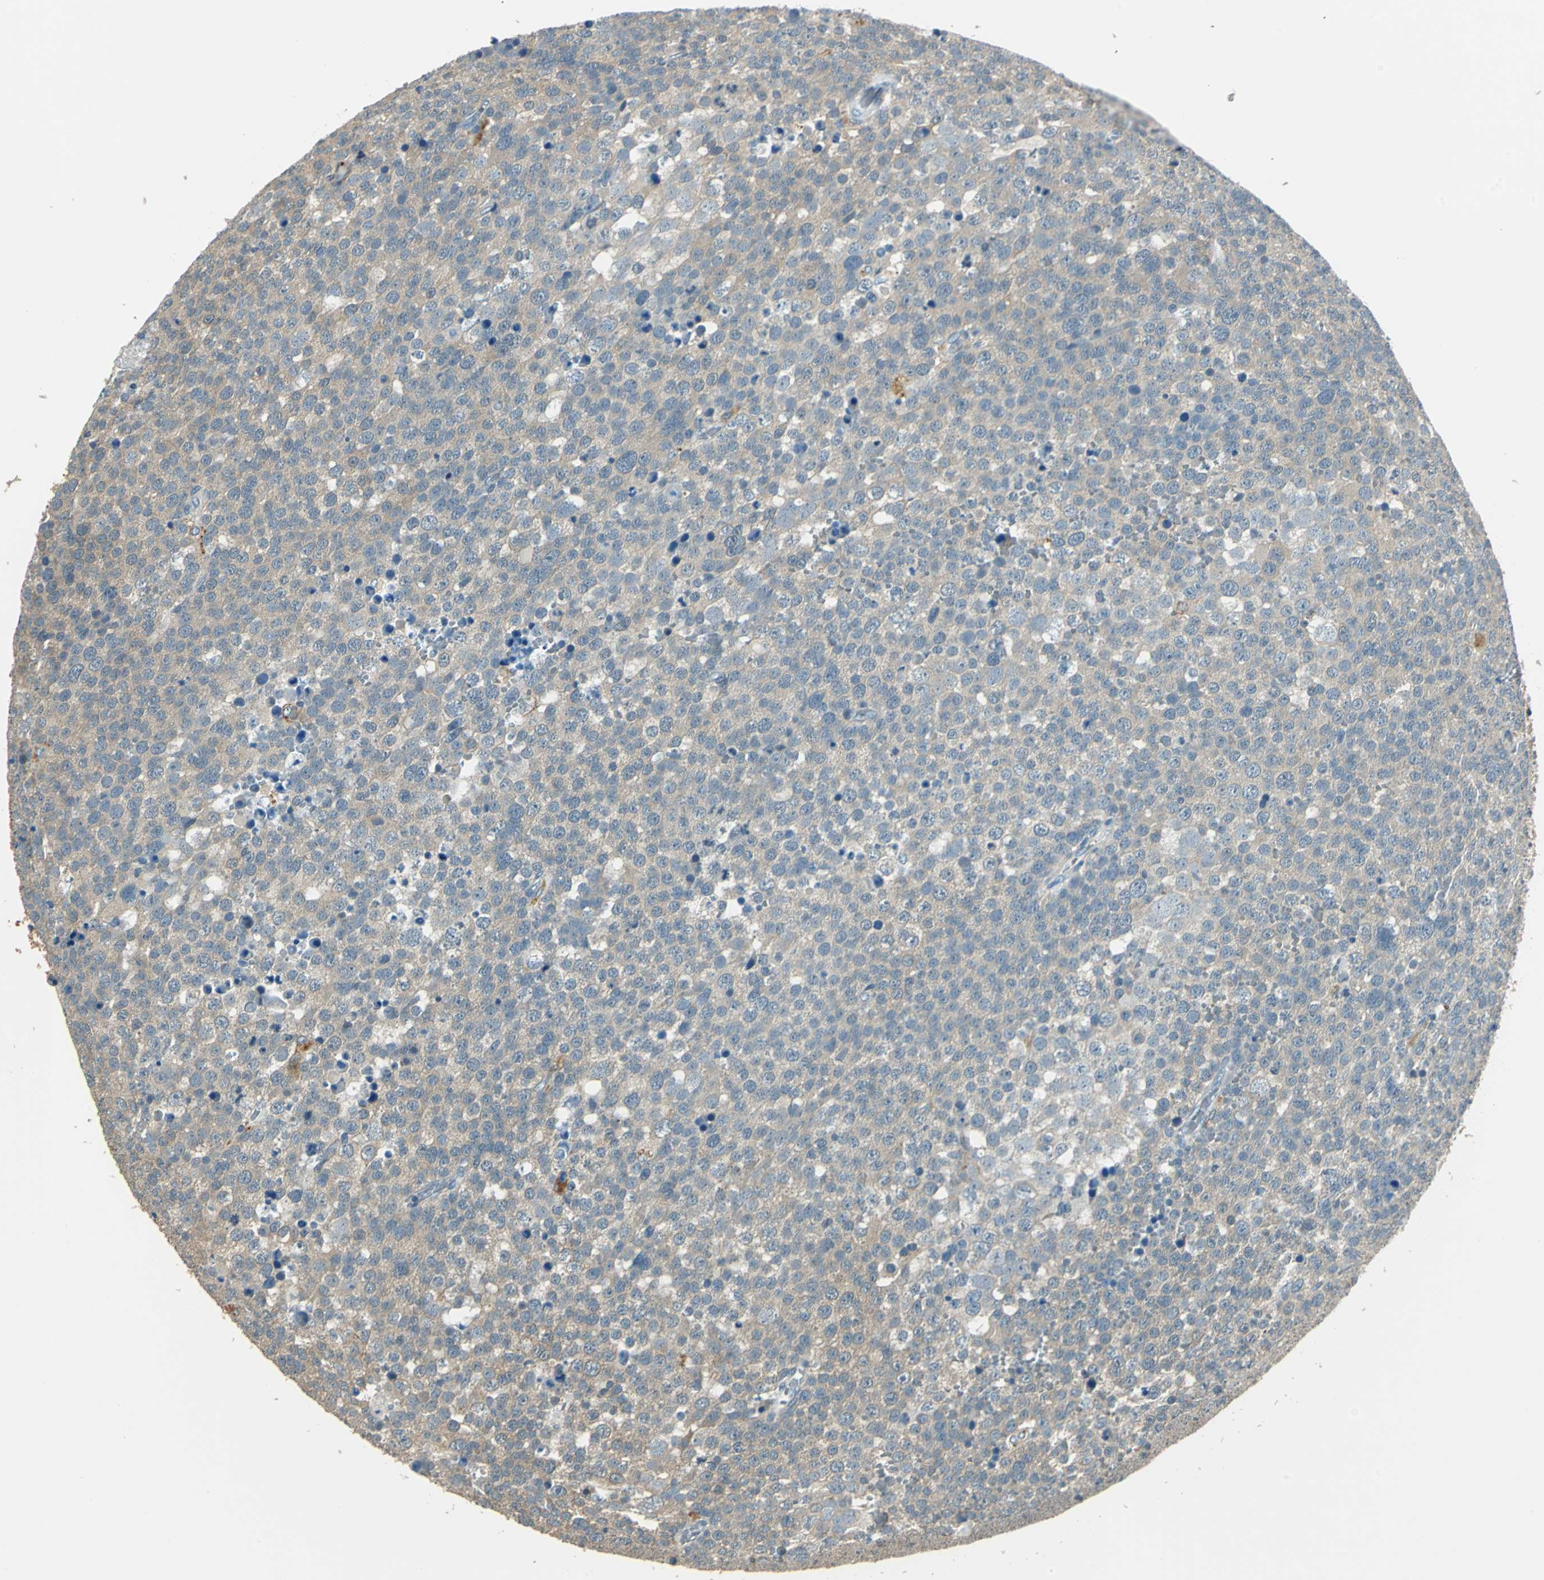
{"staining": {"intensity": "weak", "quantity": ">75%", "location": "cytoplasmic/membranous"}, "tissue": "testis cancer", "cell_type": "Tumor cells", "image_type": "cancer", "snomed": [{"axis": "morphology", "description": "Seminoma, NOS"}, {"axis": "topography", "description": "Testis"}], "caption": "A brown stain highlights weak cytoplasmic/membranous staining of a protein in testis cancer tumor cells. (brown staining indicates protein expression, while blue staining denotes nuclei).", "gene": "NIT1", "patient": {"sex": "male", "age": 71}}